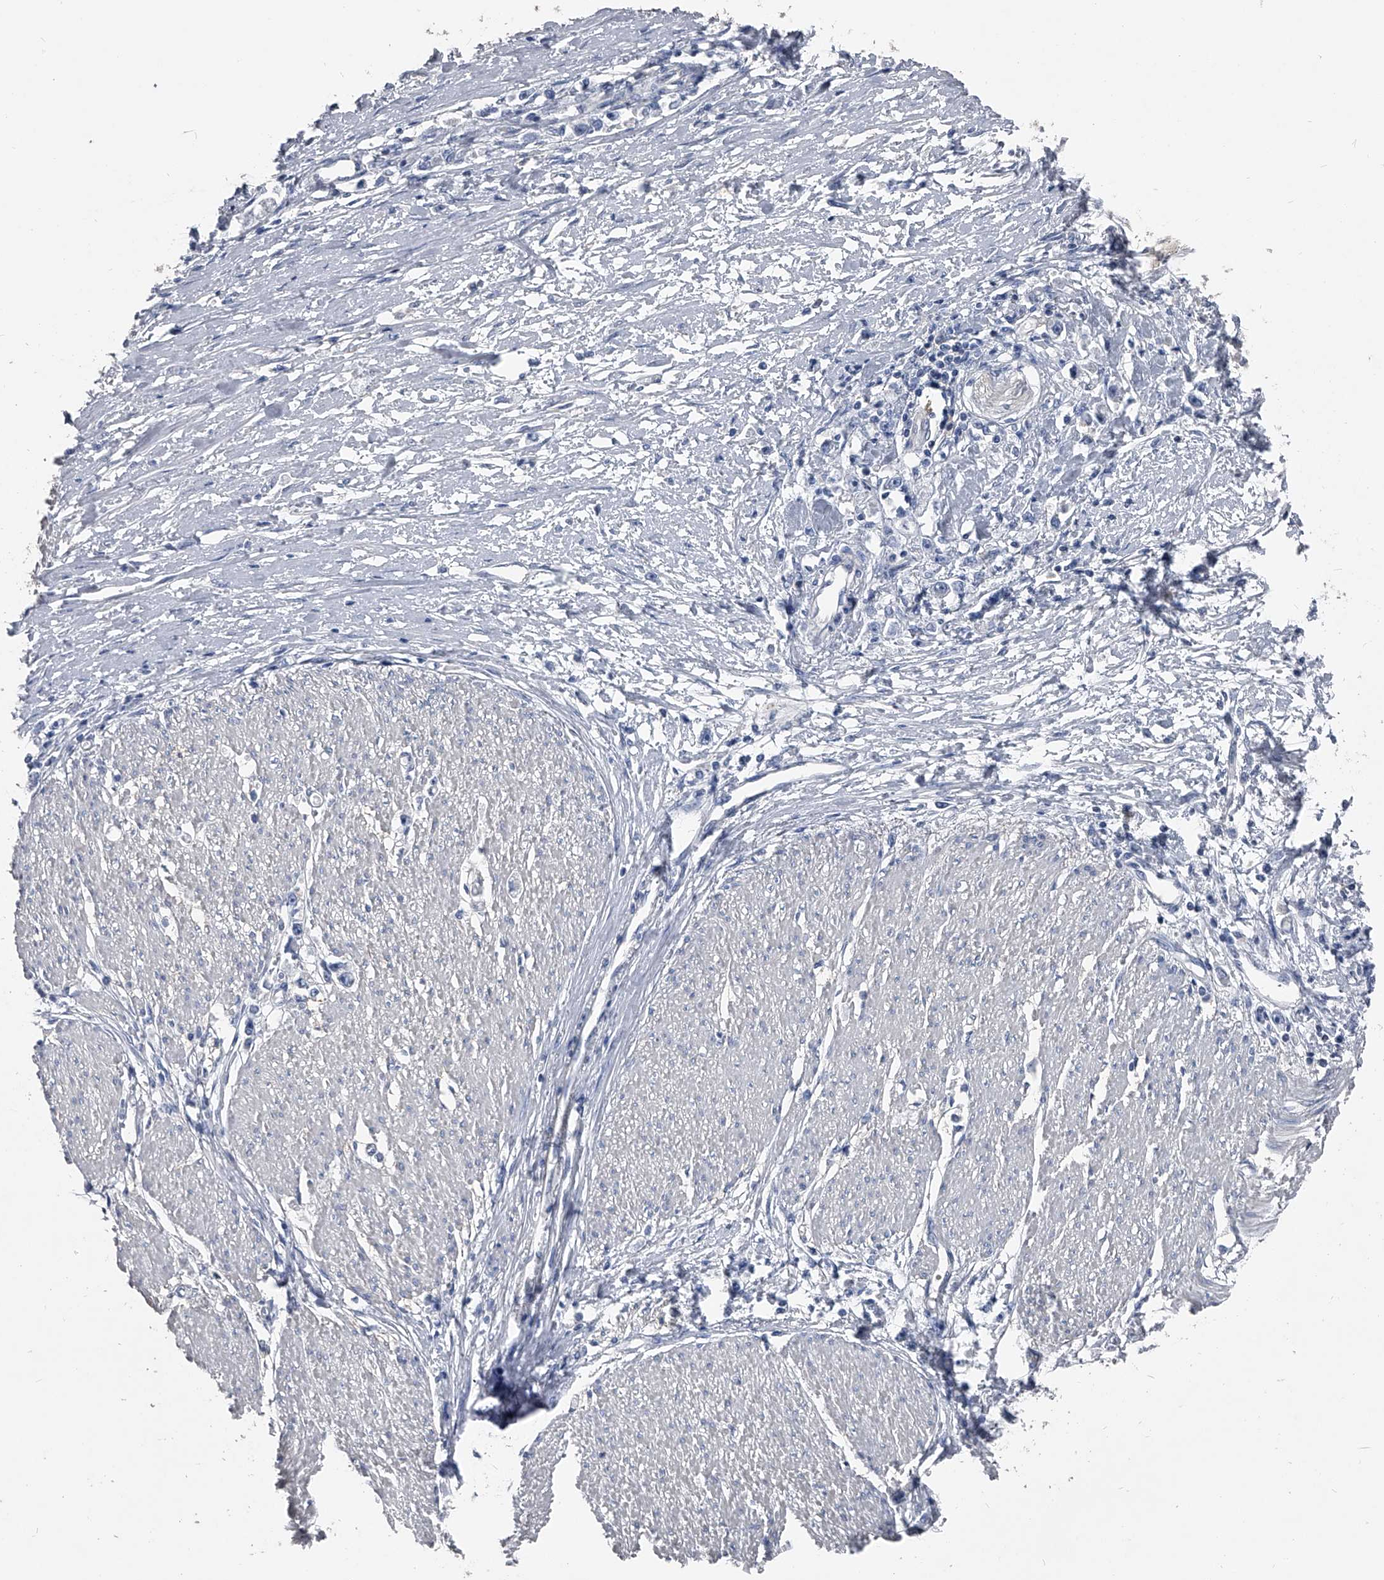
{"staining": {"intensity": "negative", "quantity": "none", "location": "none"}, "tissue": "stomach cancer", "cell_type": "Tumor cells", "image_type": "cancer", "snomed": [{"axis": "morphology", "description": "Adenocarcinoma, NOS"}, {"axis": "topography", "description": "Stomach"}], "caption": "Protein analysis of stomach adenocarcinoma exhibits no significant staining in tumor cells.", "gene": "KIF13A", "patient": {"sex": "female", "age": 59}}